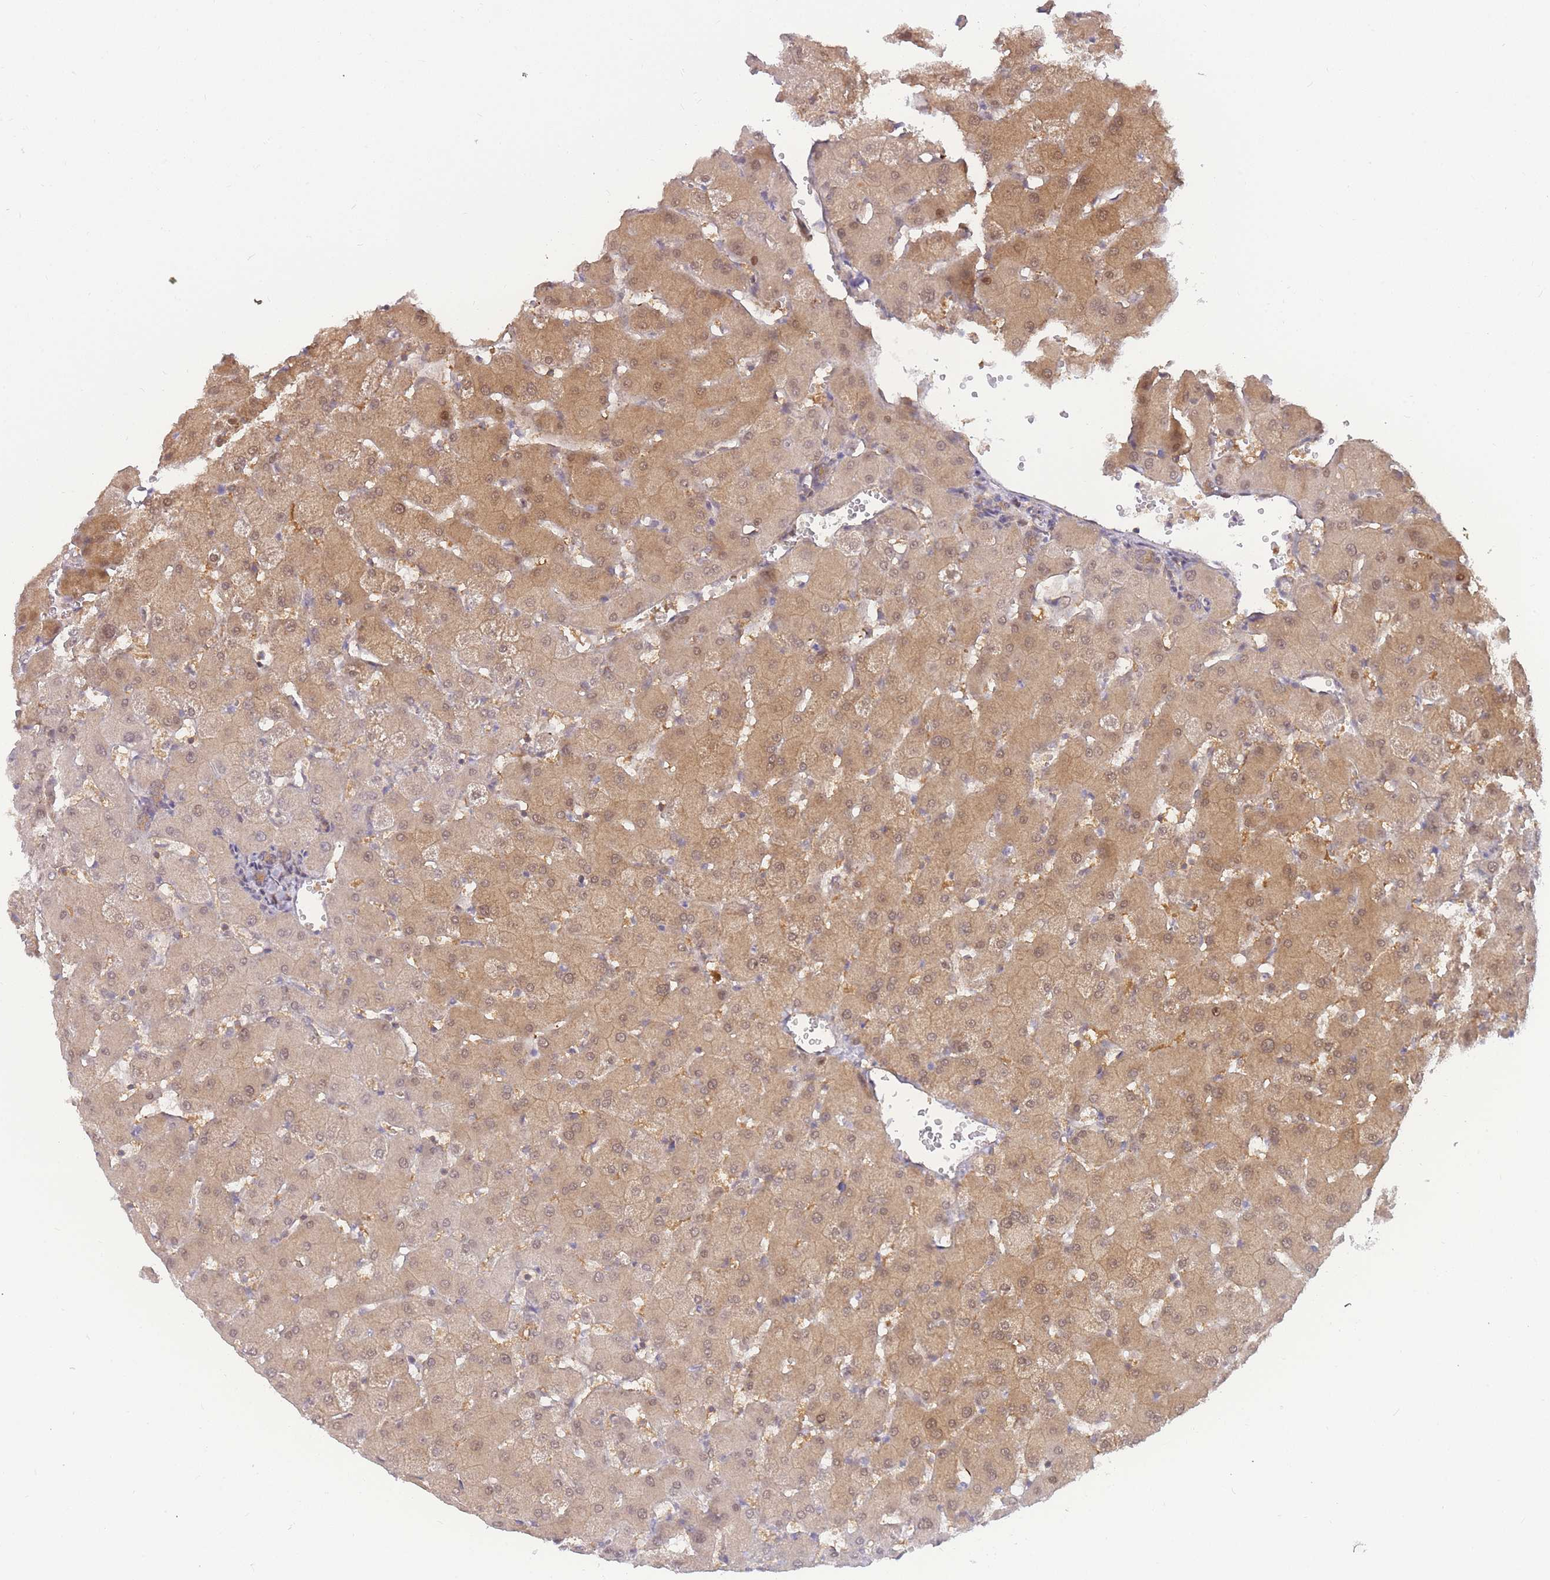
{"staining": {"intensity": "weak", "quantity": "25%-75%", "location": "cytoplasmic/membranous"}, "tissue": "liver", "cell_type": "Cholangiocytes", "image_type": "normal", "snomed": [{"axis": "morphology", "description": "Normal tissue, NOS"}, {"axis": "topography", "description": "Liver"}], "caption": "Liver stained for a protein (brown) reveals weak cytoplasmic/membranous positive positivity in about 25%-75% of cholangiocytes.", "gene": "KIAA1191", "patient": {"sex": "female", "age": 63}}